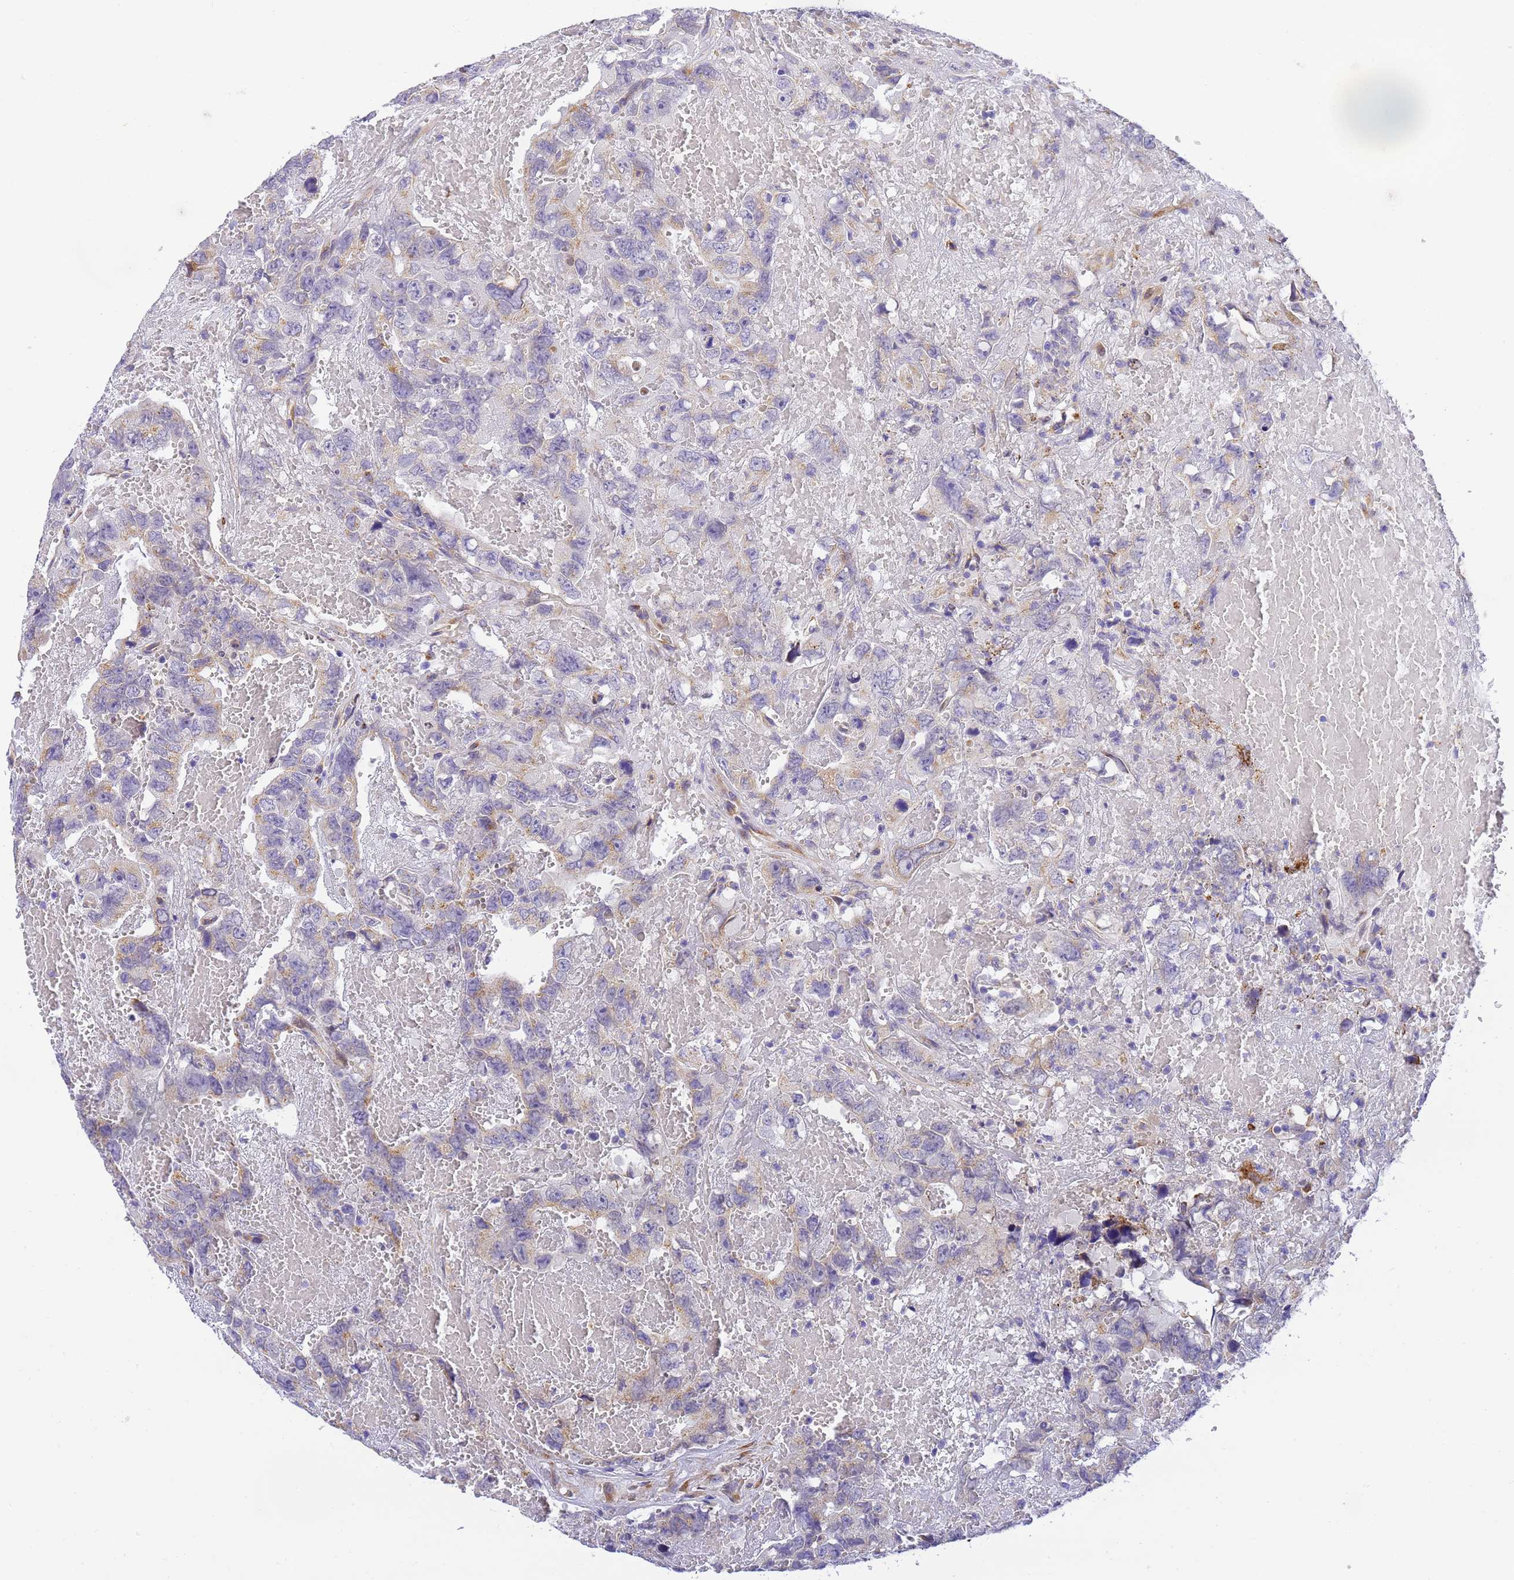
{"staining": {"intensity": "weak", "quantity": "<25%", "location": "cytoplasmic/membranous"}, "tissue": "testis cancer", "cell_type": "Tumor cells", "image_type": "cancer", "snomed": [{"axis": "morphology", "description": "Carcinoma, Embryonal, NOS"}, {"axis": "topography", "description": "Testis"}], "caption": "DAB immunohistochemical staining of human testis cancer exhibits no significant expression in tumor cells.", "gene": "RHBDD3", "patient": {"sex": "male", "age": 45}}